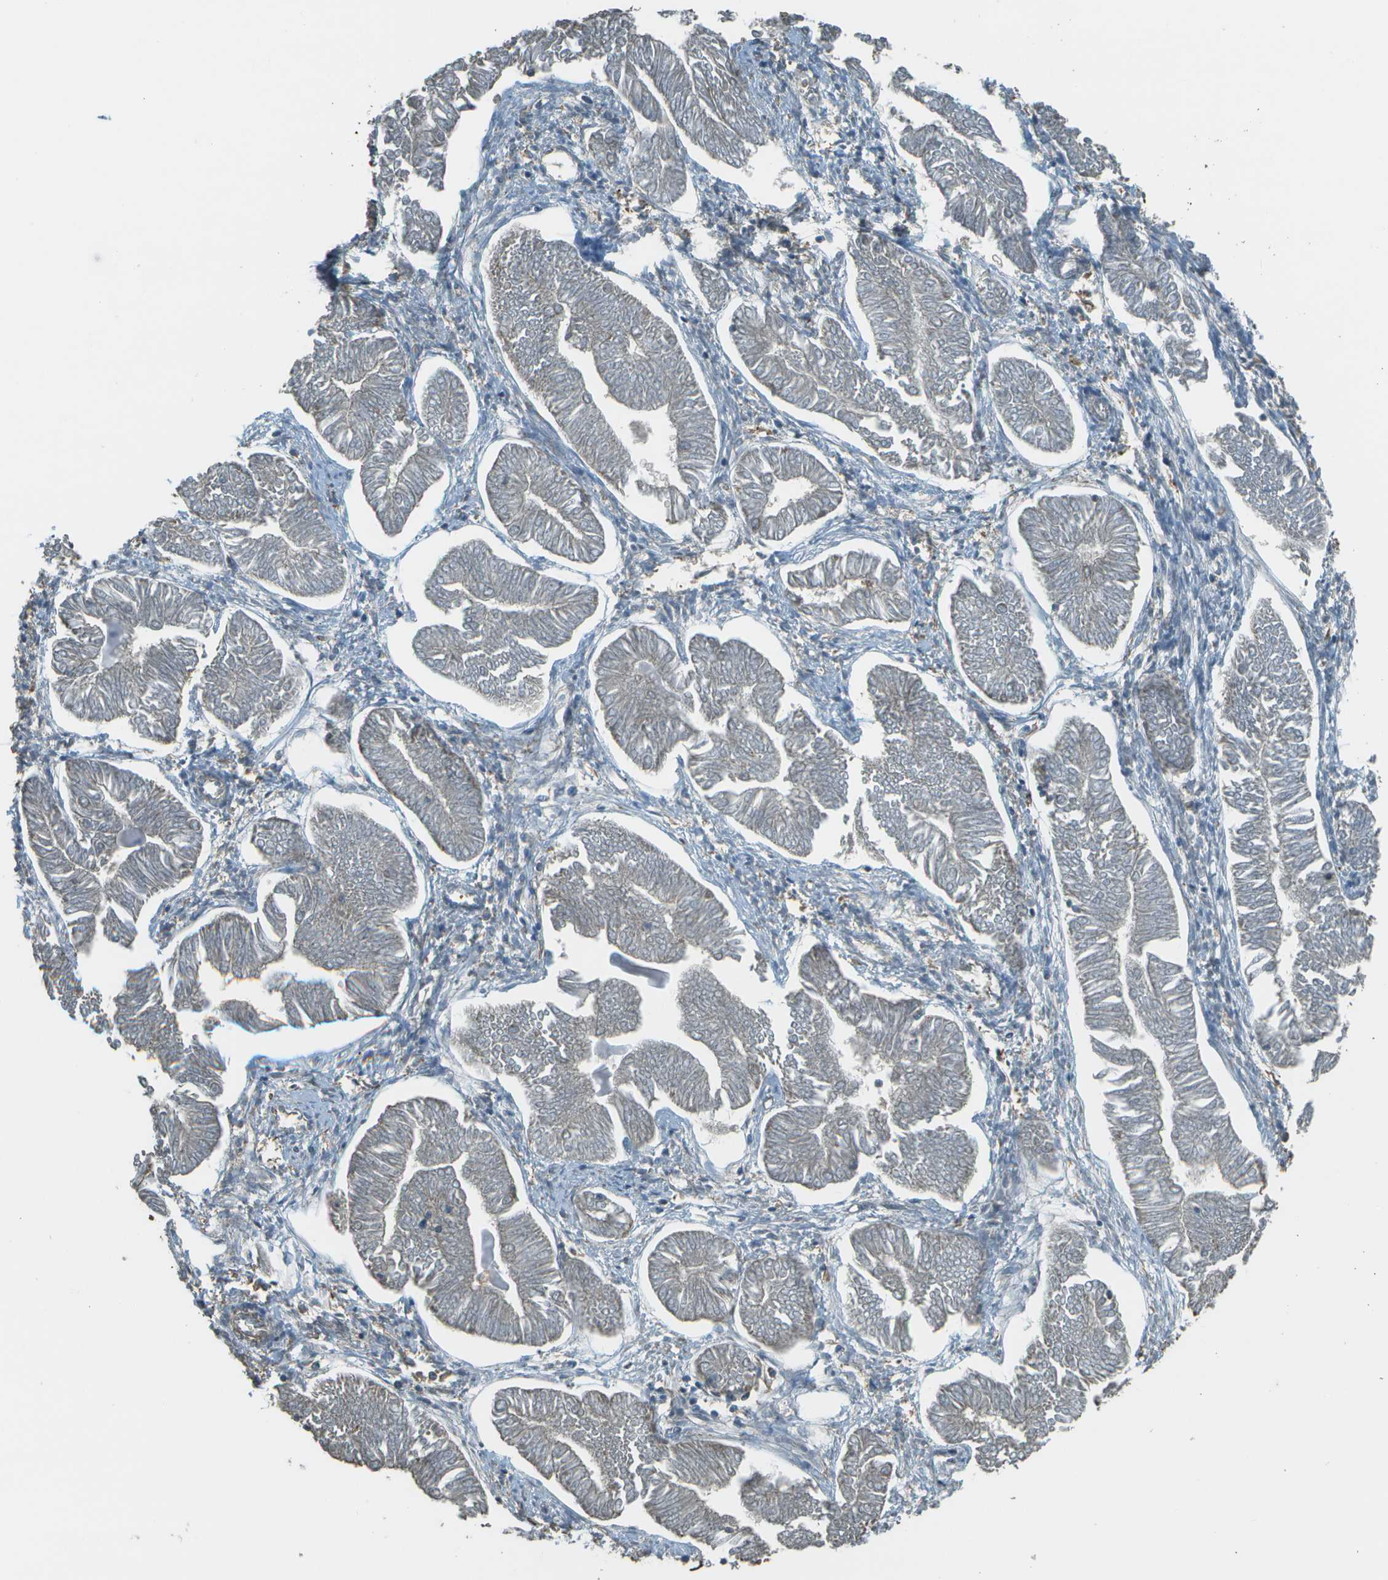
{"staining": {"intensity": "negative", "quantity": "none", "location": "none"}, "tissue": "endometrial cancer", "cell_type": "Tumor cells", "image_type": "cancer", "snomed": [{"axis": "morphology", "description": "Adenocarcinoma, NOS"}, {"axis": "topography", "description": "Endometrium"}], "caption": "Photomicrograph shows no protein expression in tumor cells of adenocarcinoma (endometrial) tissue.", "gene": "PLPBP", "patient": {"sex": "female", "age": 53}}